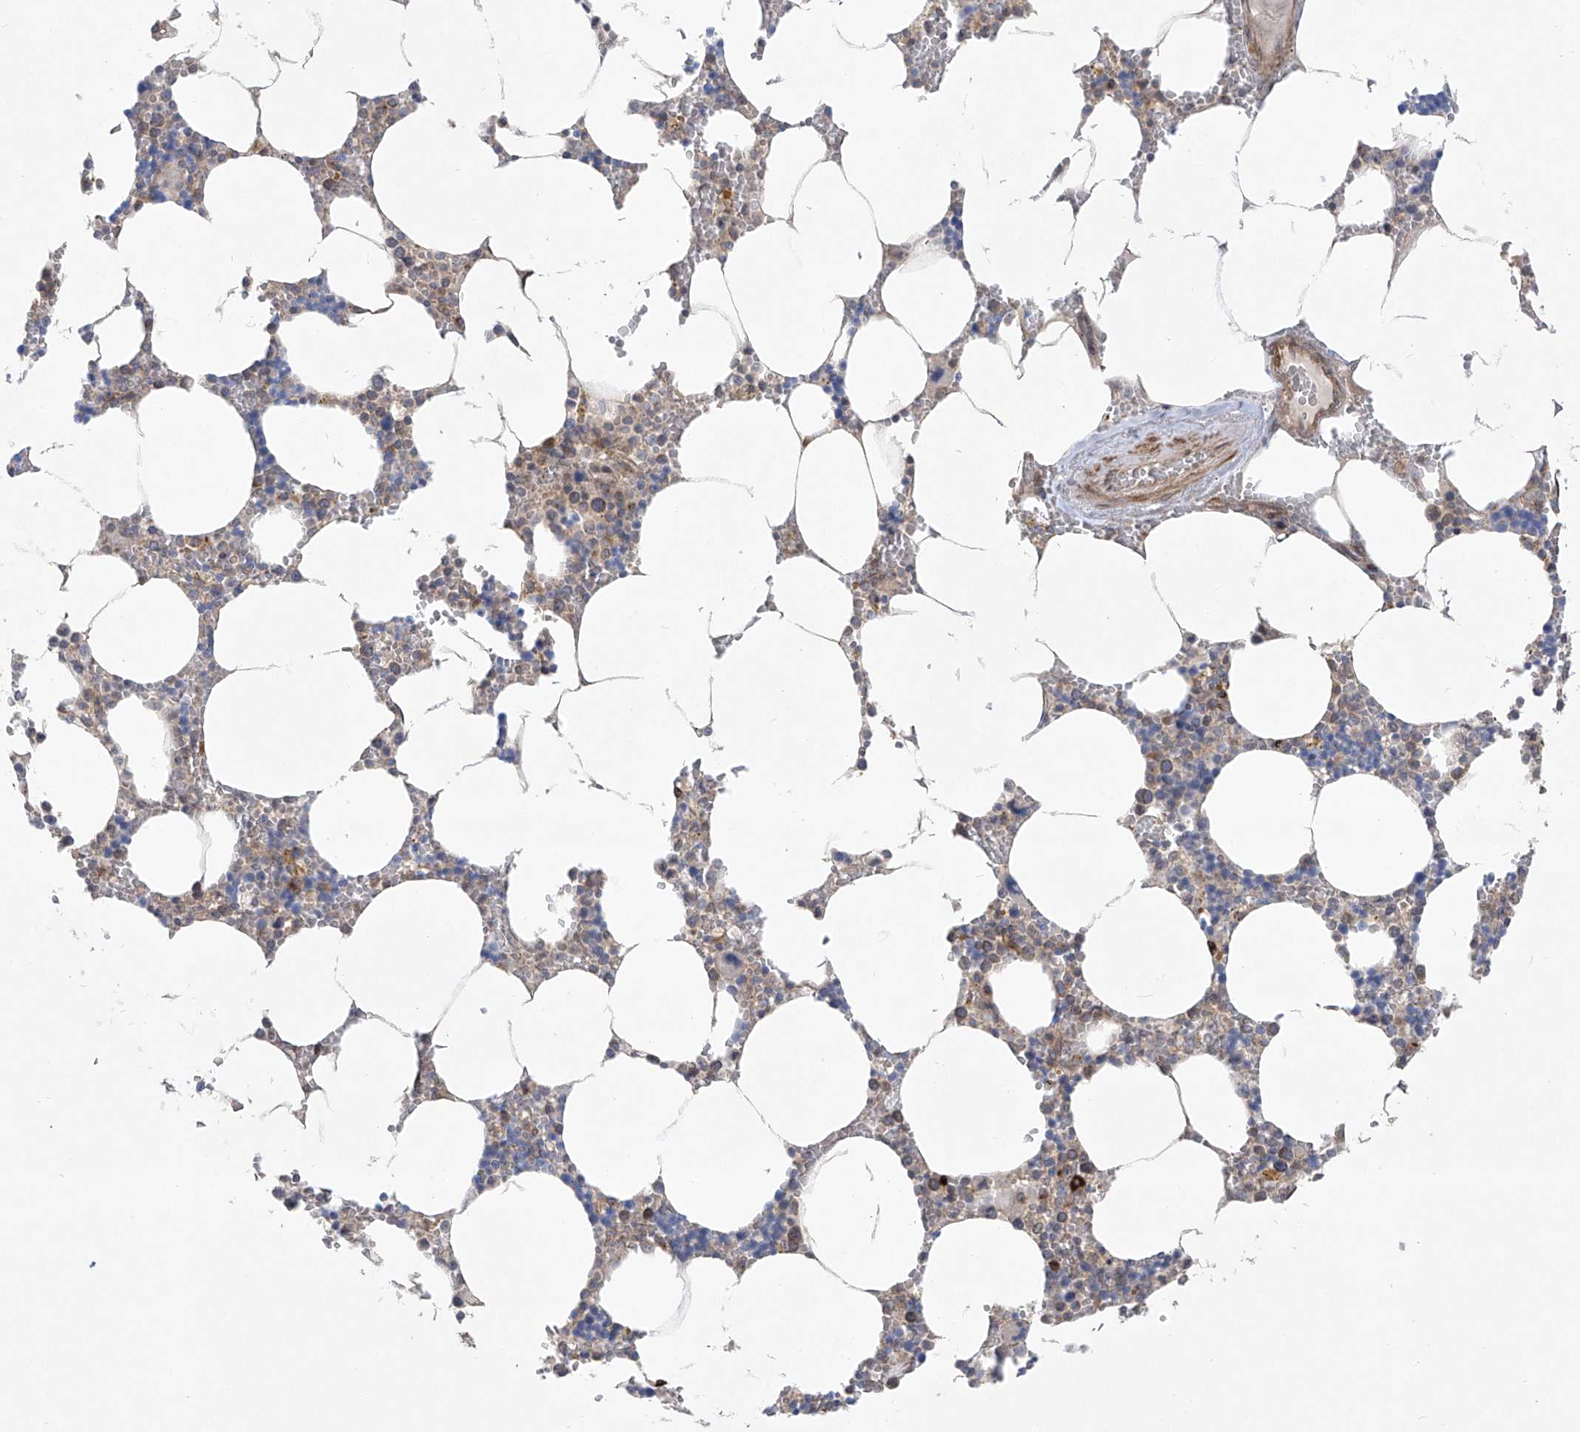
{"staining": {"intensity": "moderate", "quantity": "<25%", "location": "cytoplasmic/membranous"}, "tissue": "bone marrow", "cell_type": "Hematopoietic cells", "image_type": "normal", "snomed": [{"axis": "morphology", "description": "Normal tissue, NOS"}, {"axis": "topography", "description": "Bone marrow"}], "caption": "Hematopoietic cells exhibit moderate cytoplasmic/membranous positivity in about <25% of cells in unremarkable bone marrow. (Stains: DAB (3,3'-diaminobenzidine) in brown, nuclei in blue, Microscopy: brightfield microscopy at high magnification).", "gene": "KLC4", "patient": {"sex": "male", "age": 70}}